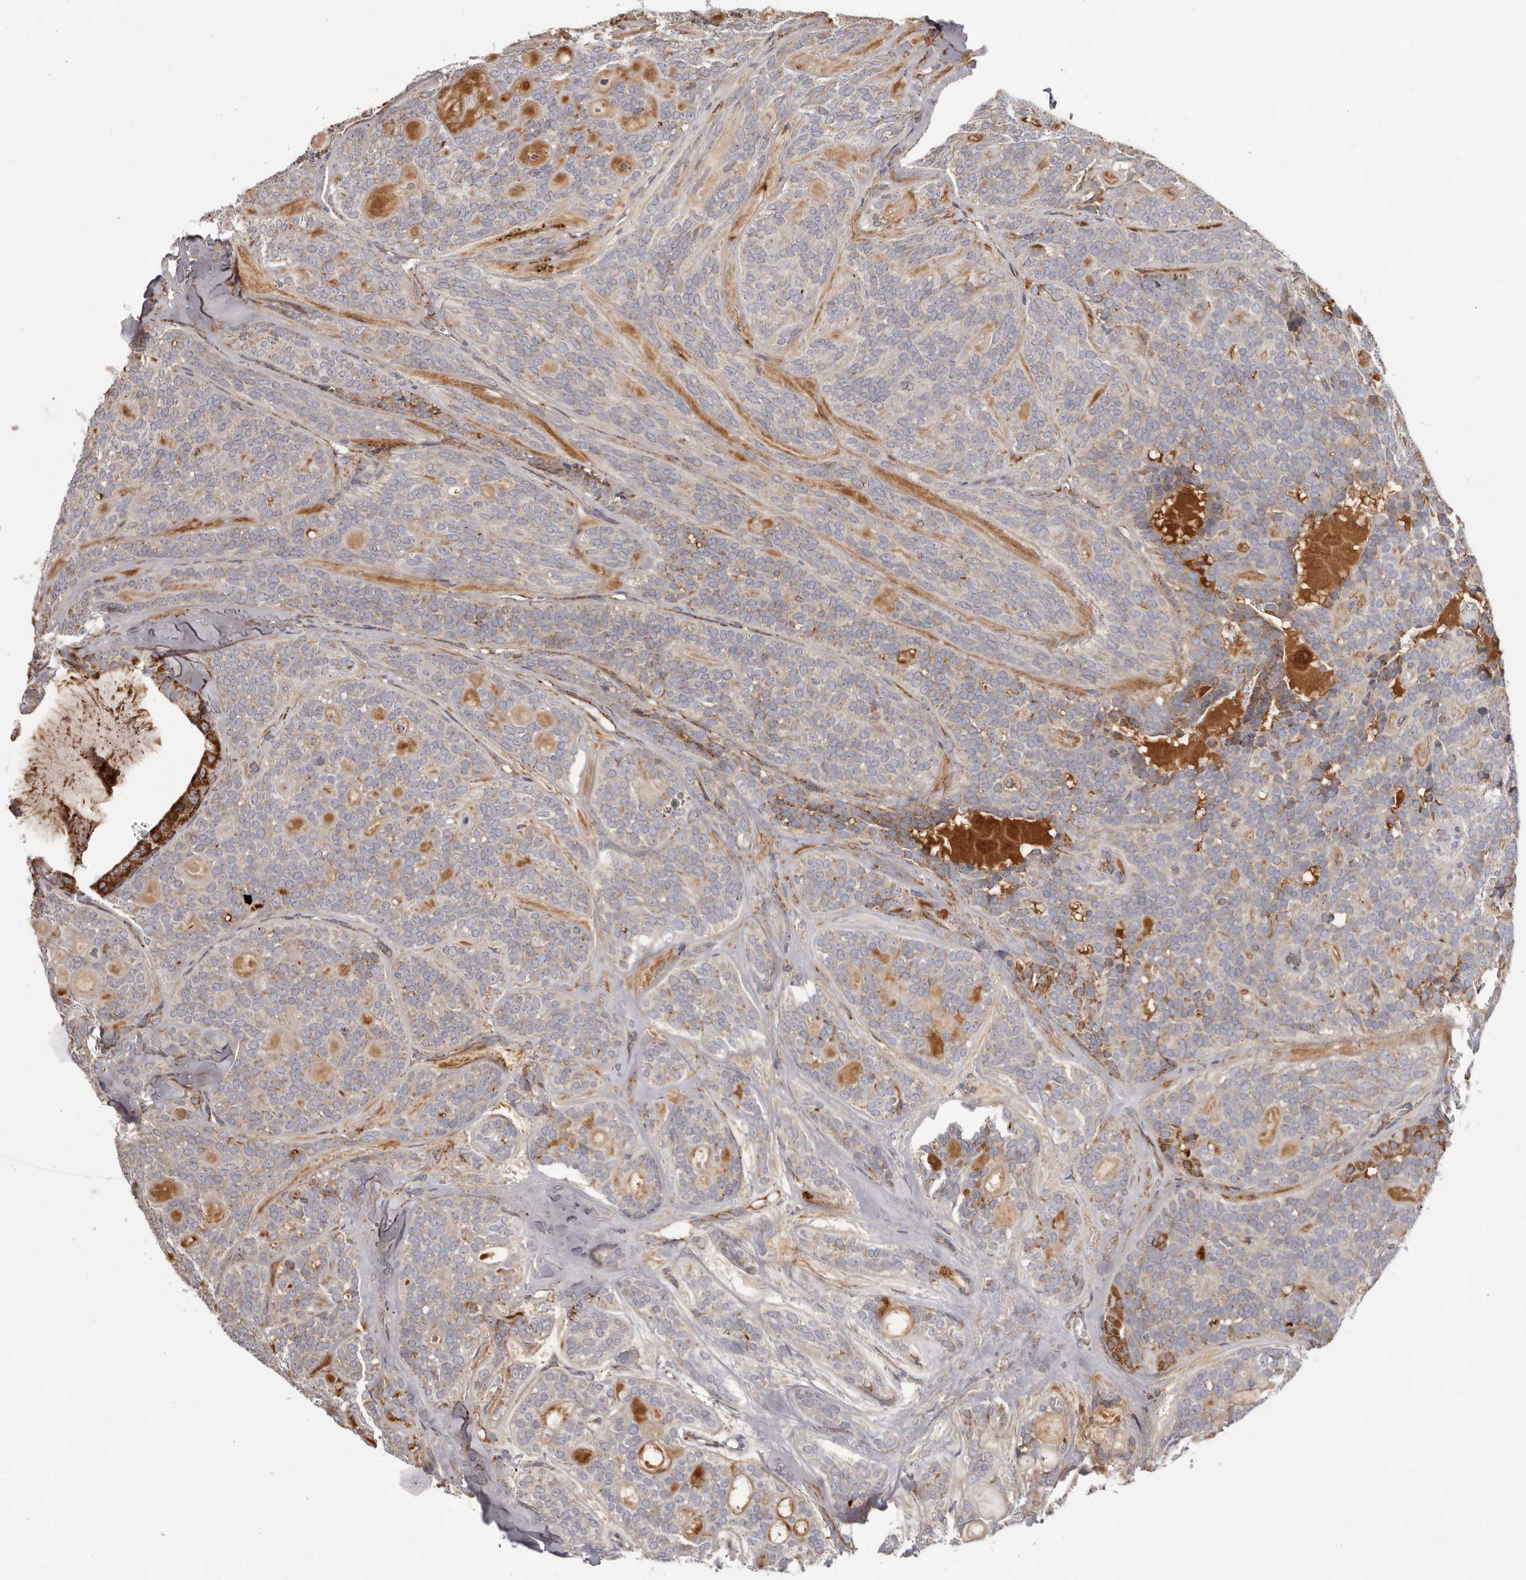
{"staining": {"intensity": "weak", "quantity": "<25%", "location": "cytoplasmic/membranous"}, "tissue": "head and neck cancer", "cell_type": "Tumor cells", "image_type": "cancer", "snomed": [{"axis": "morphology", "description": "Adenocarcinoma, NOS"}, {"axis": "topography", "description": "Head-Neck"}], "caption": "Tumor cells show no significant staining in head and neck adenocarcinoma.", "gene": "CHRM2", "patient": {"sex": "male", "age": 66}}